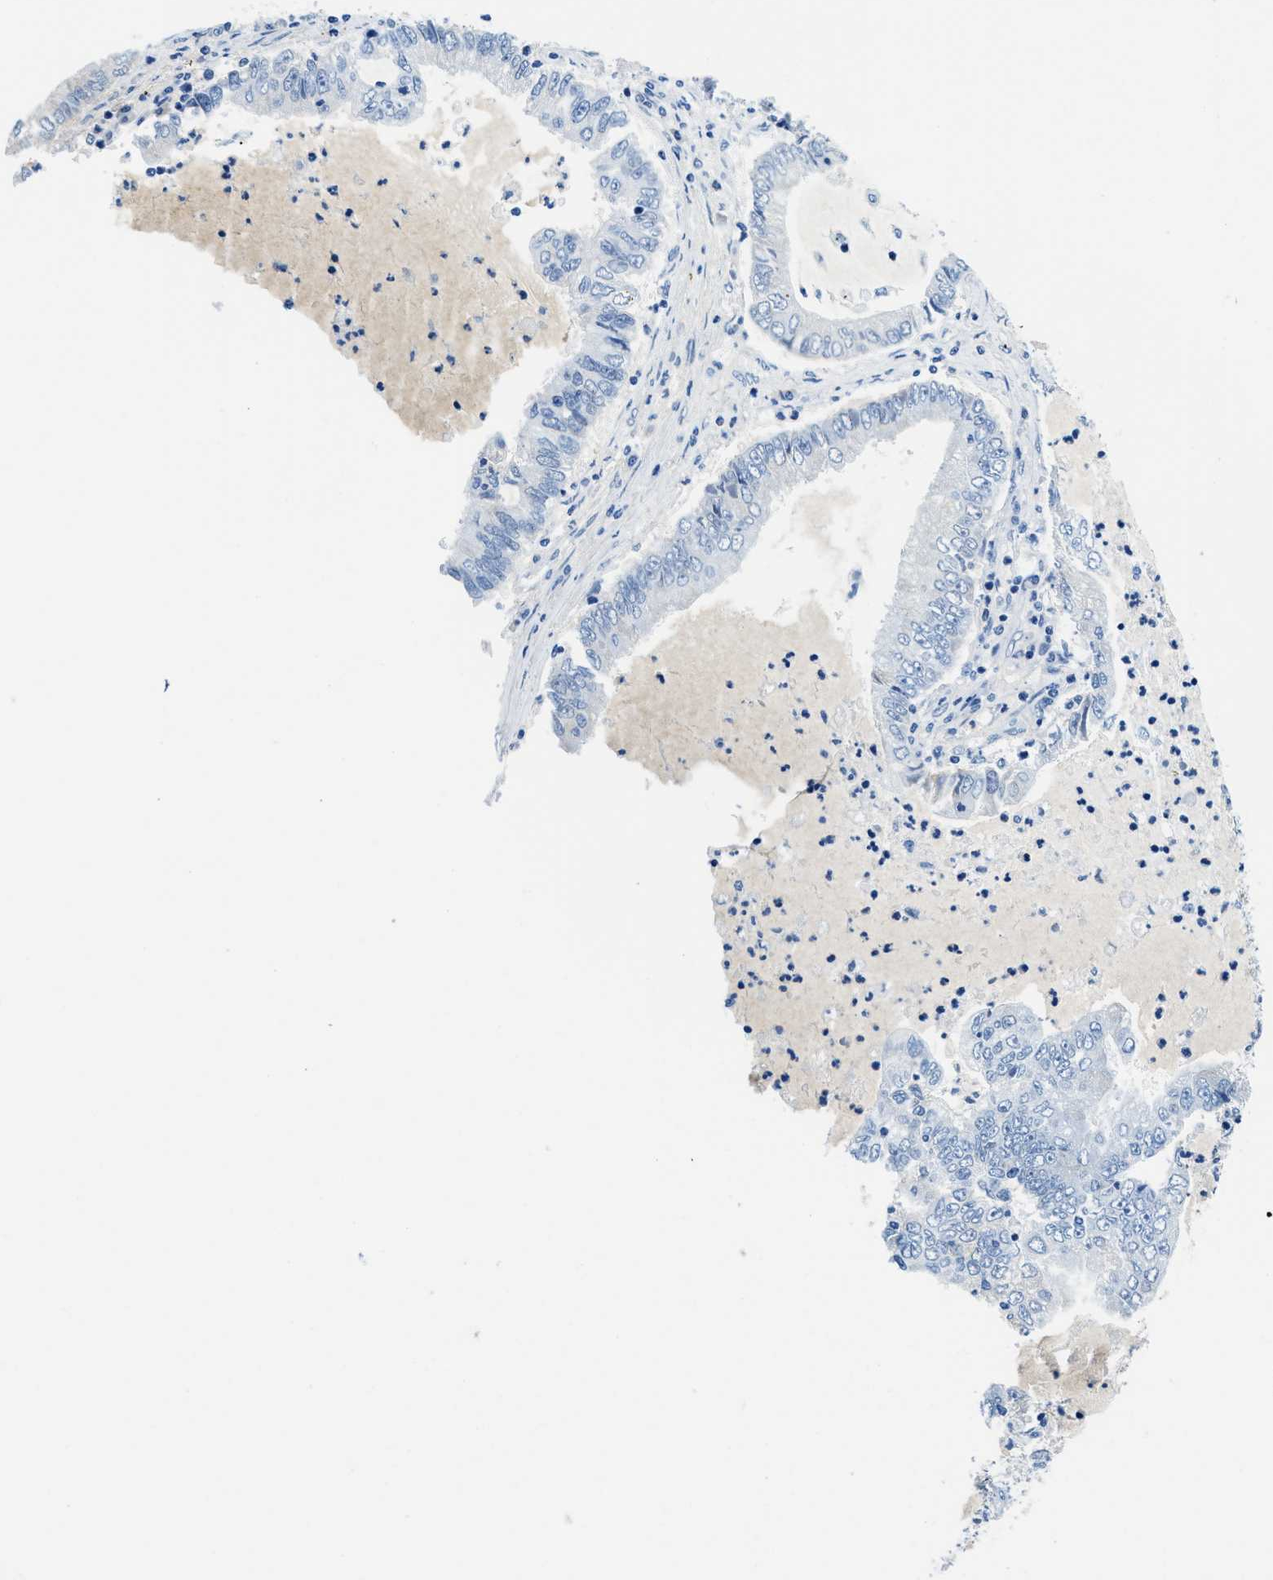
{"staining": {"intensity": "negative", "quantity": "none", "location": "none"}, "tissue": "lung cancer", "cell_type": "Tumor cells", "image_type": "cancer", "snomed": [{"axis": "morphology", "description": "Adenocarcinoma, NOS"}, {"axis": "topography", "description": "Lung"}], "caption": "Immunohistochemistry micrograph of lung cancer (adenocarcinoma) stained for a protein (brown), which demonstrates no staining in tumor cells.", "gene": "MBL2", "patient": {"sex": "female", "age": 51}}